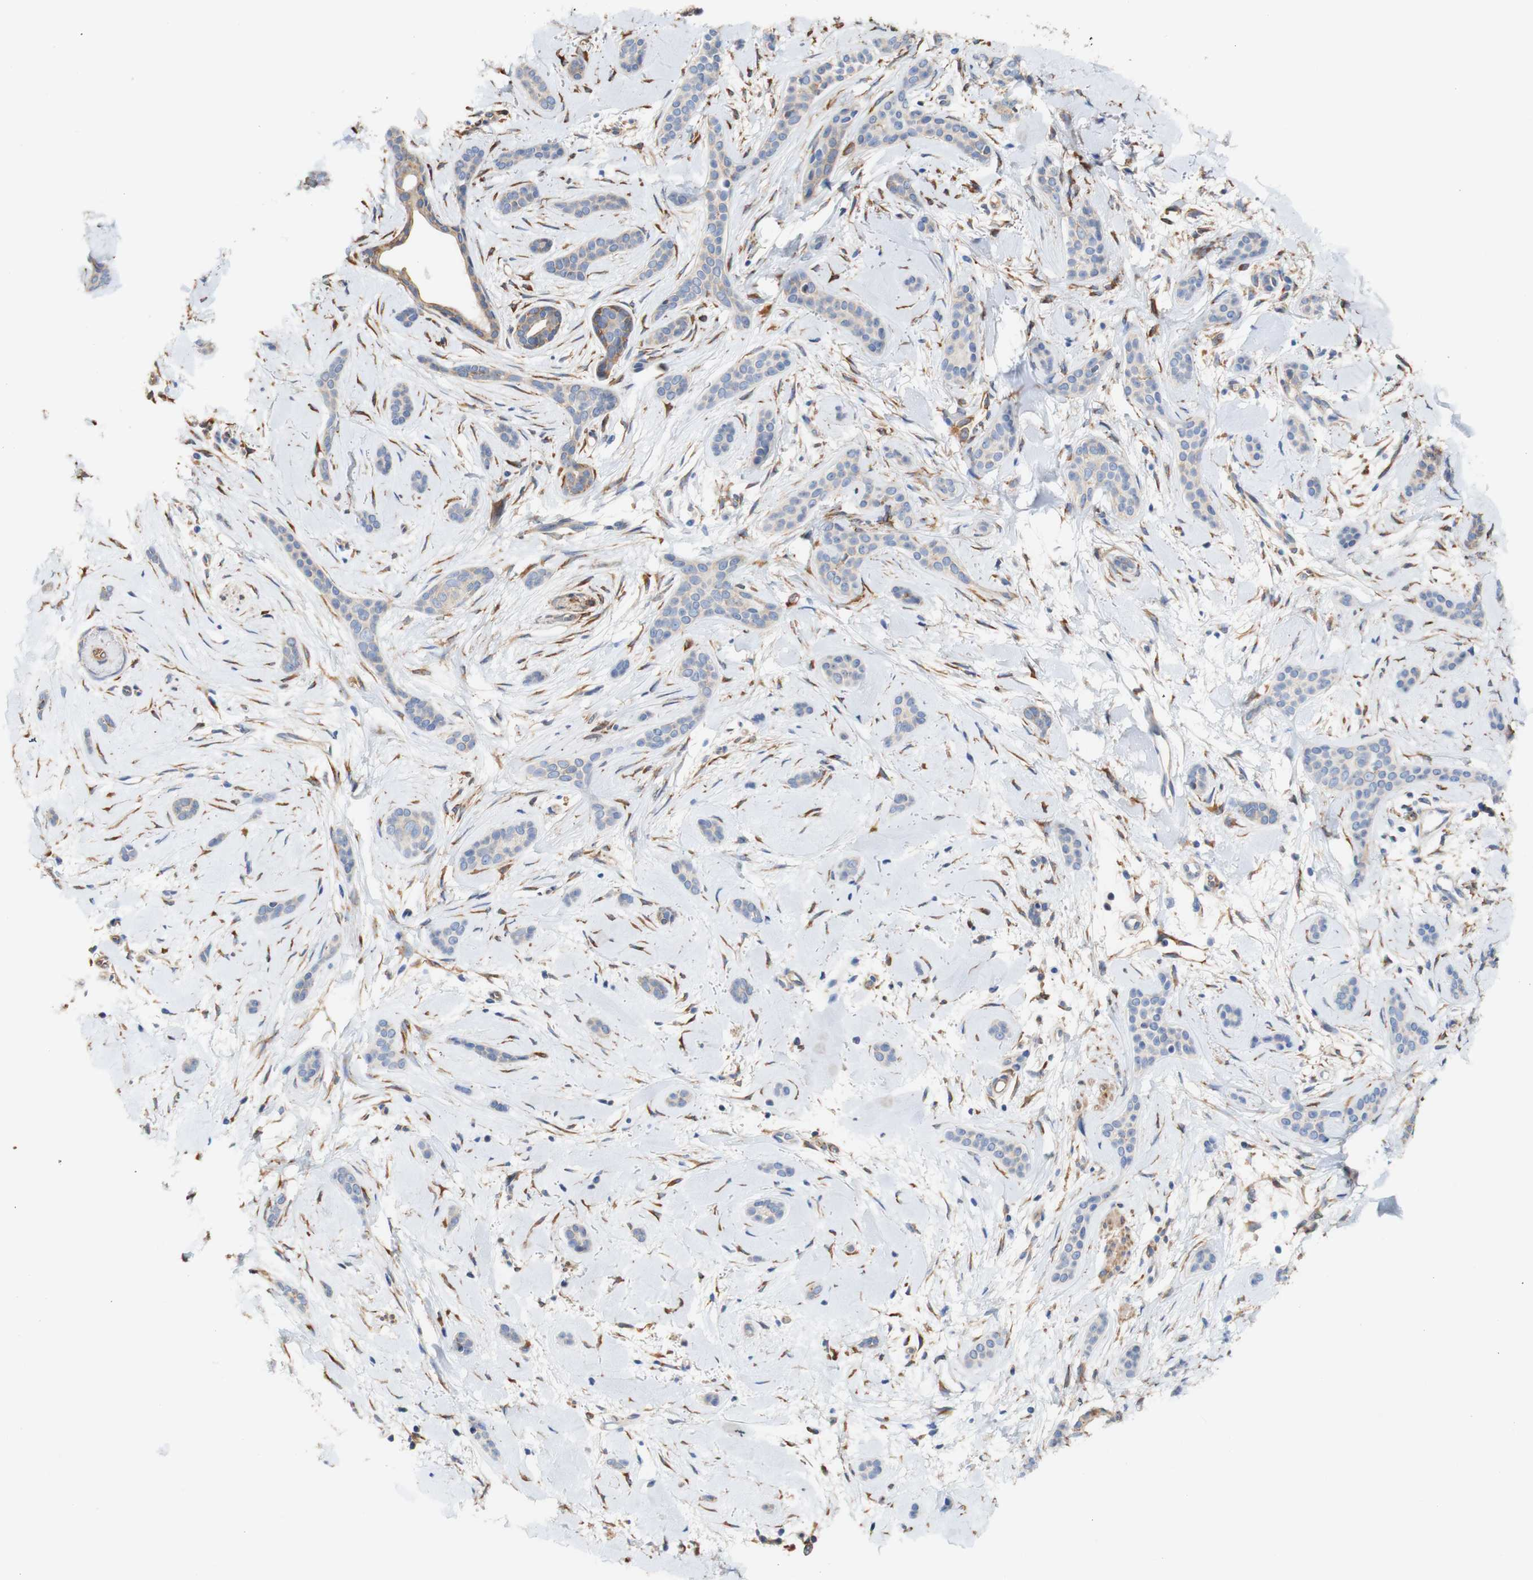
{"staining": {"intensity": "negative", "quantity": "none", "location": "none"}, "tissue": "skin cancer", "cell_type": "Tumor cells", "image_type": "cancer", "snomed": [{"axis": "morphology", "description": "Basal cell carcinoma"}, {"axis": "morphology", "description": "Adnexal tumor, benign"}, {"axis": "topography", "description": "Skin"}], "caption": "Immunohistochemistry (IHC) of skin cancer shows no positivity in tumor cells.", "gene": "EIF2AK4", "patient": {"sex": "female", "age": 42}}